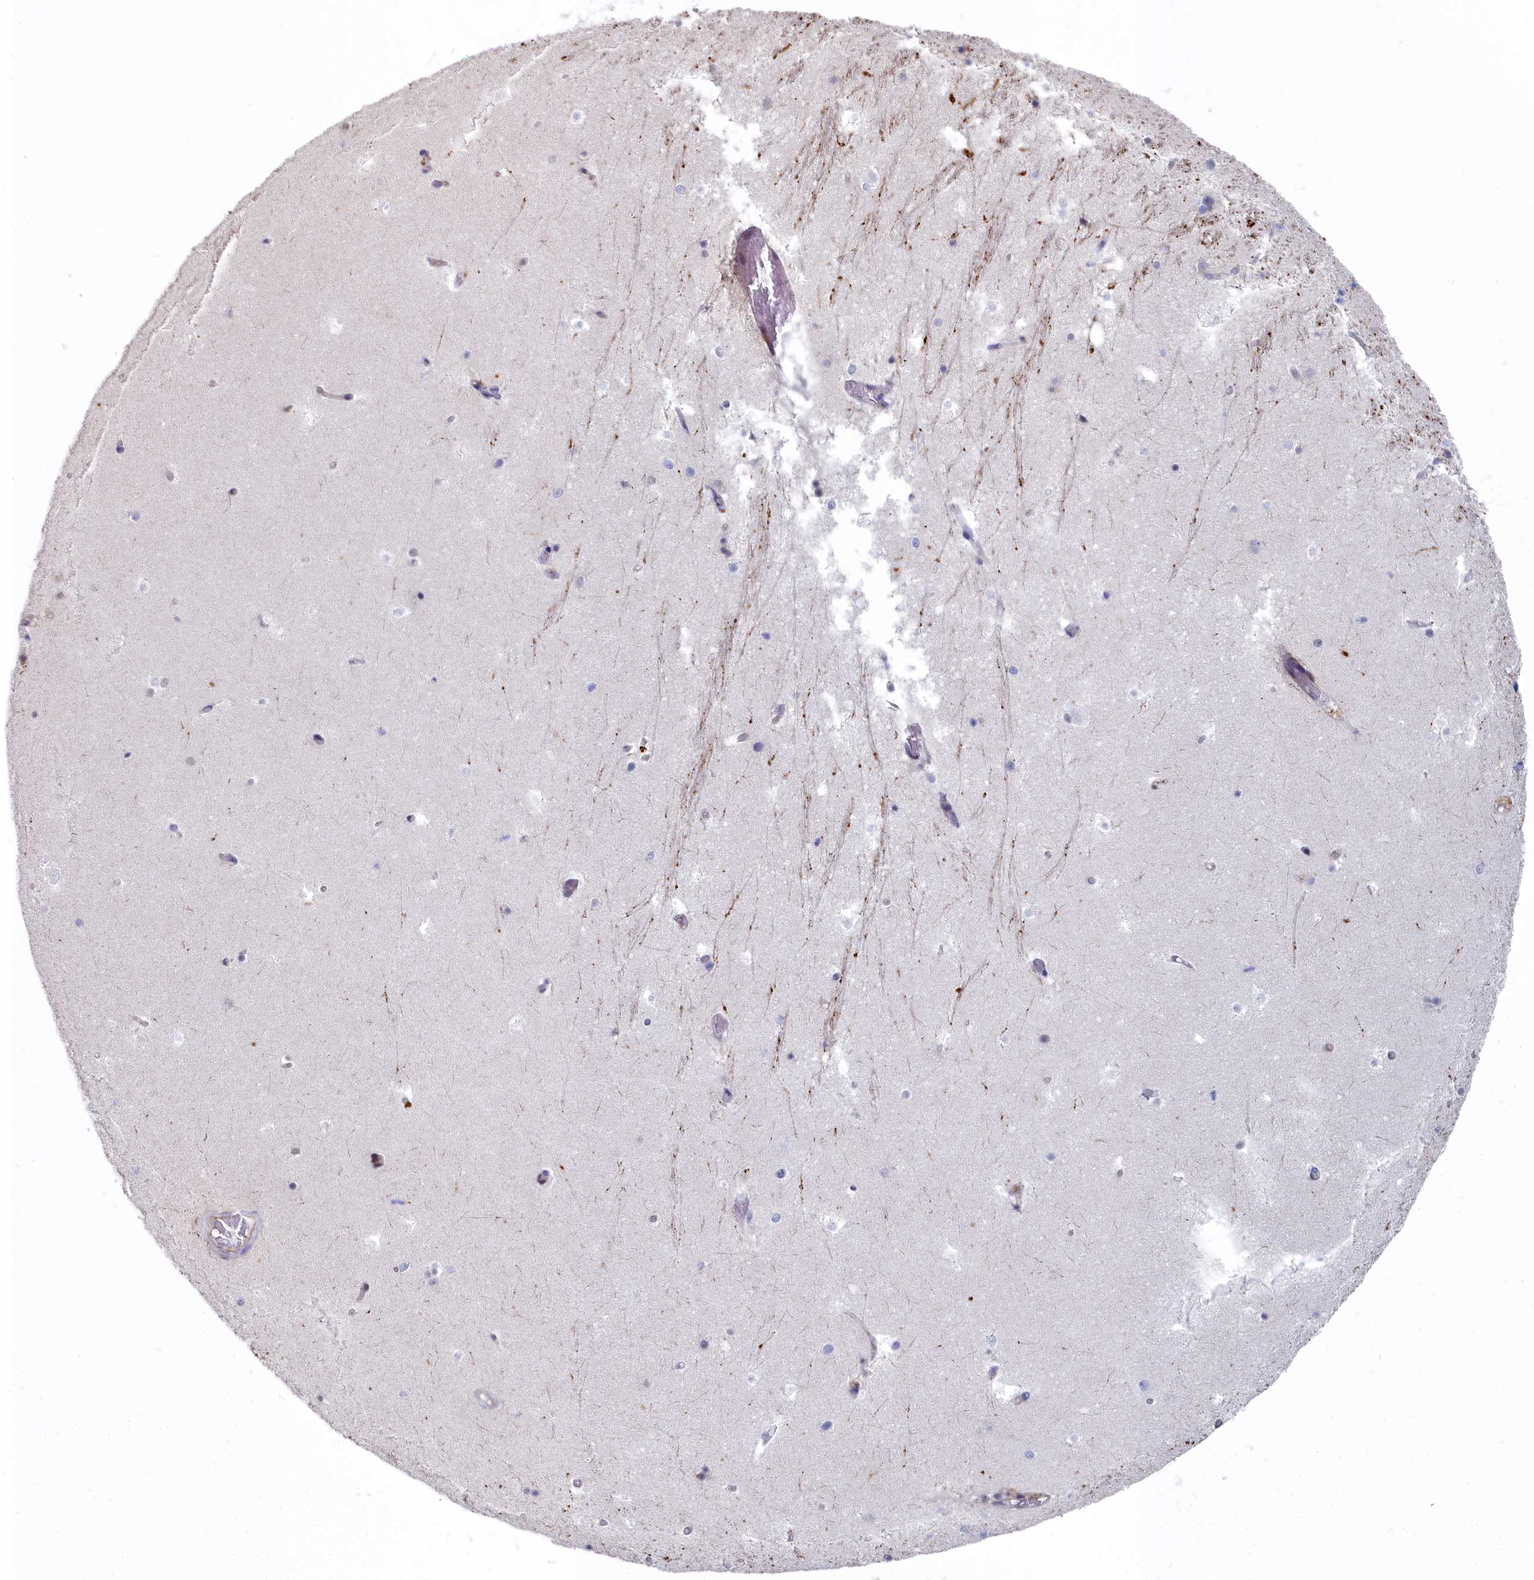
{"staining": {"intensity": "moderate", "quantity": "<25%", "location": "nuclear"}, "tissue": "hippocampus", "cell_type": "Glial cells", "image_type": "normal", "snomed": [{"axis": "morphology", "description": "Normal tissue, NOS"}, {"axis": "topography", "description": "Hippocampus"}], "caption": "Immunohistochemistry image of benign hippocampus: hippocampus stained using immunohistochemistry displays low levels of moderate protein expression localized specifically in the nuclear of glial cells, appearing as a nuclear brown color.", "gene": "RPS27A", "patient": {"sex": "female", "age": 52}}